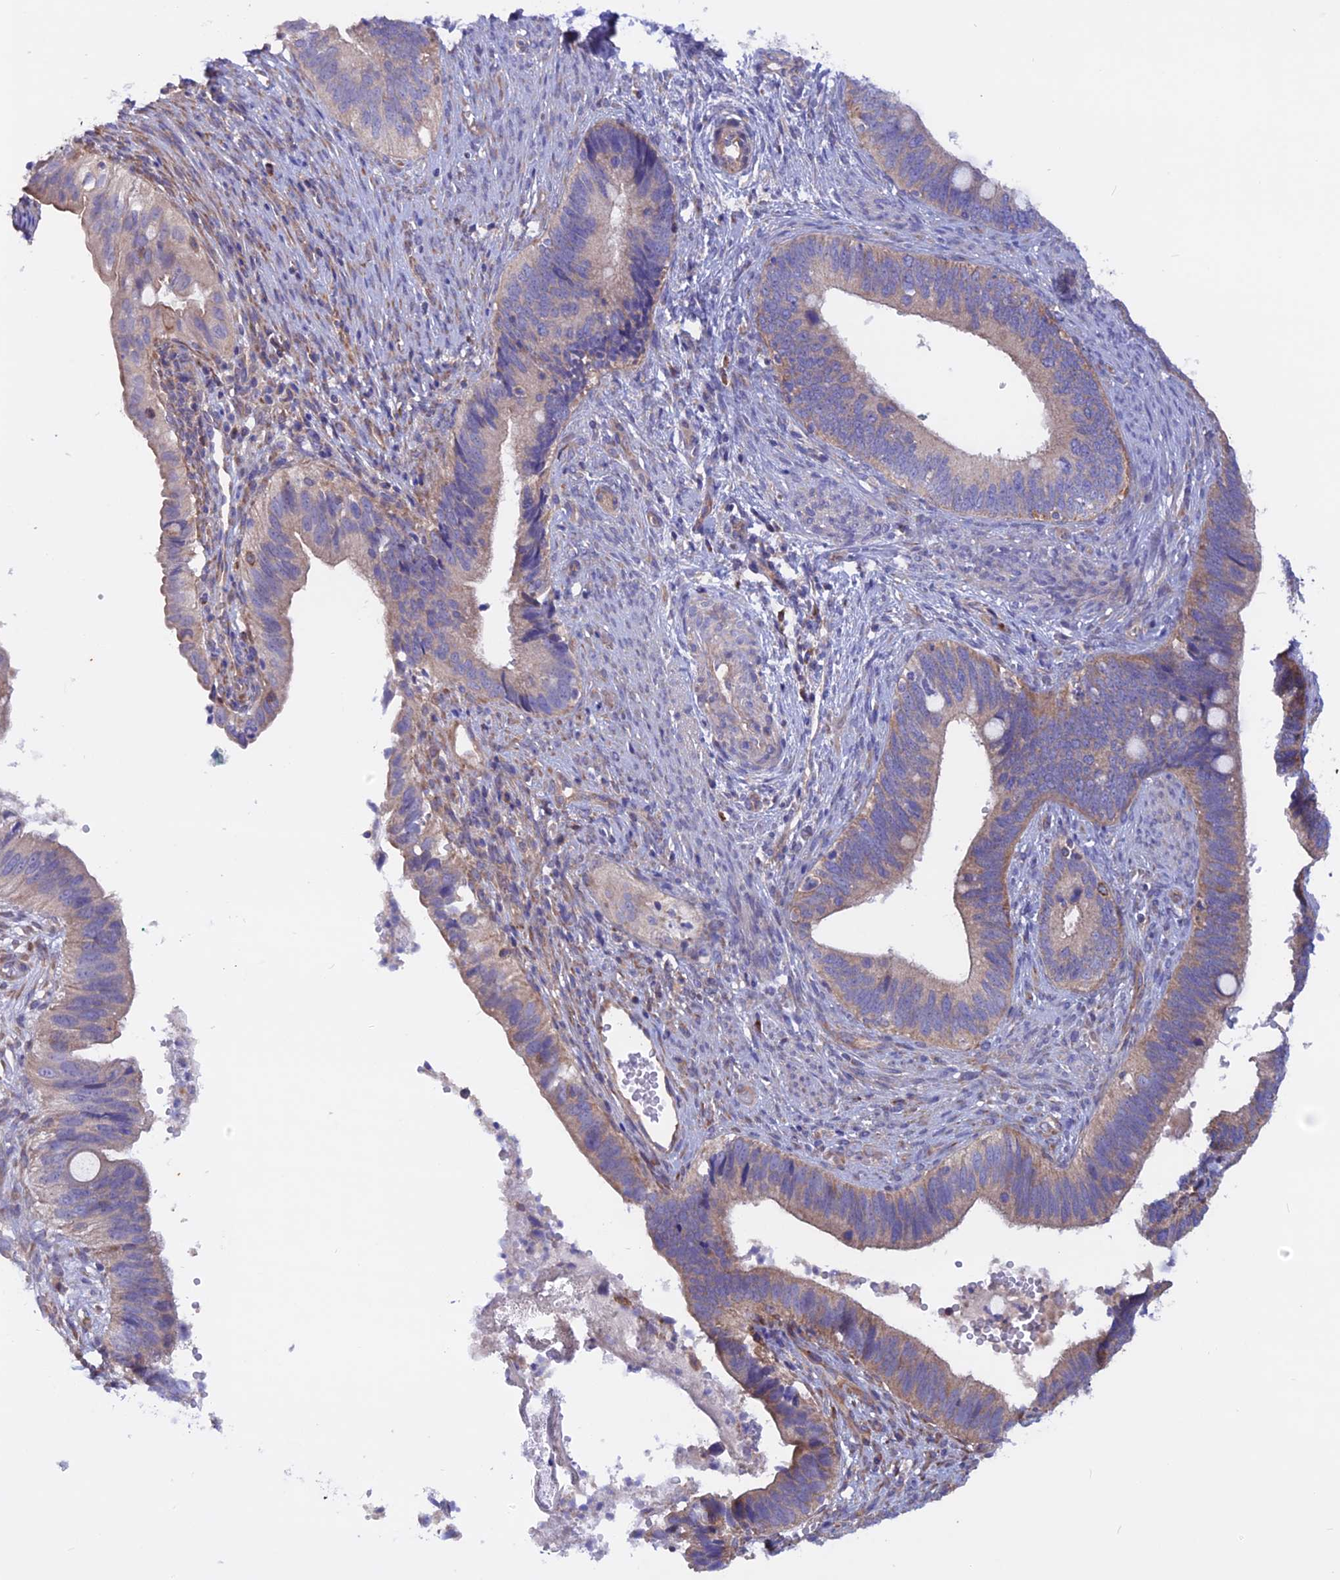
{"staining": {"intensity": "weak", "quantity": "25%-75%", "location": "cytoplasmic/membranous"}, "tissue": "cervical cancer", "cell_type": "Tumor cells", "image_type": "cancer", "snomed": [{"axis": "morphology", "description": "Adenocarcinoma, NOS"}, {"axis": "topography", "description": "Cervix"}], "caption": "A low amount of weak cytoplasmic/membranous positivity is identified in approximately 25%-75% of tumor cells in adenocarcinoma (cervical) tissue.", "gene": "HYCC1", "patient": {"sex": "female", "age": 42}}